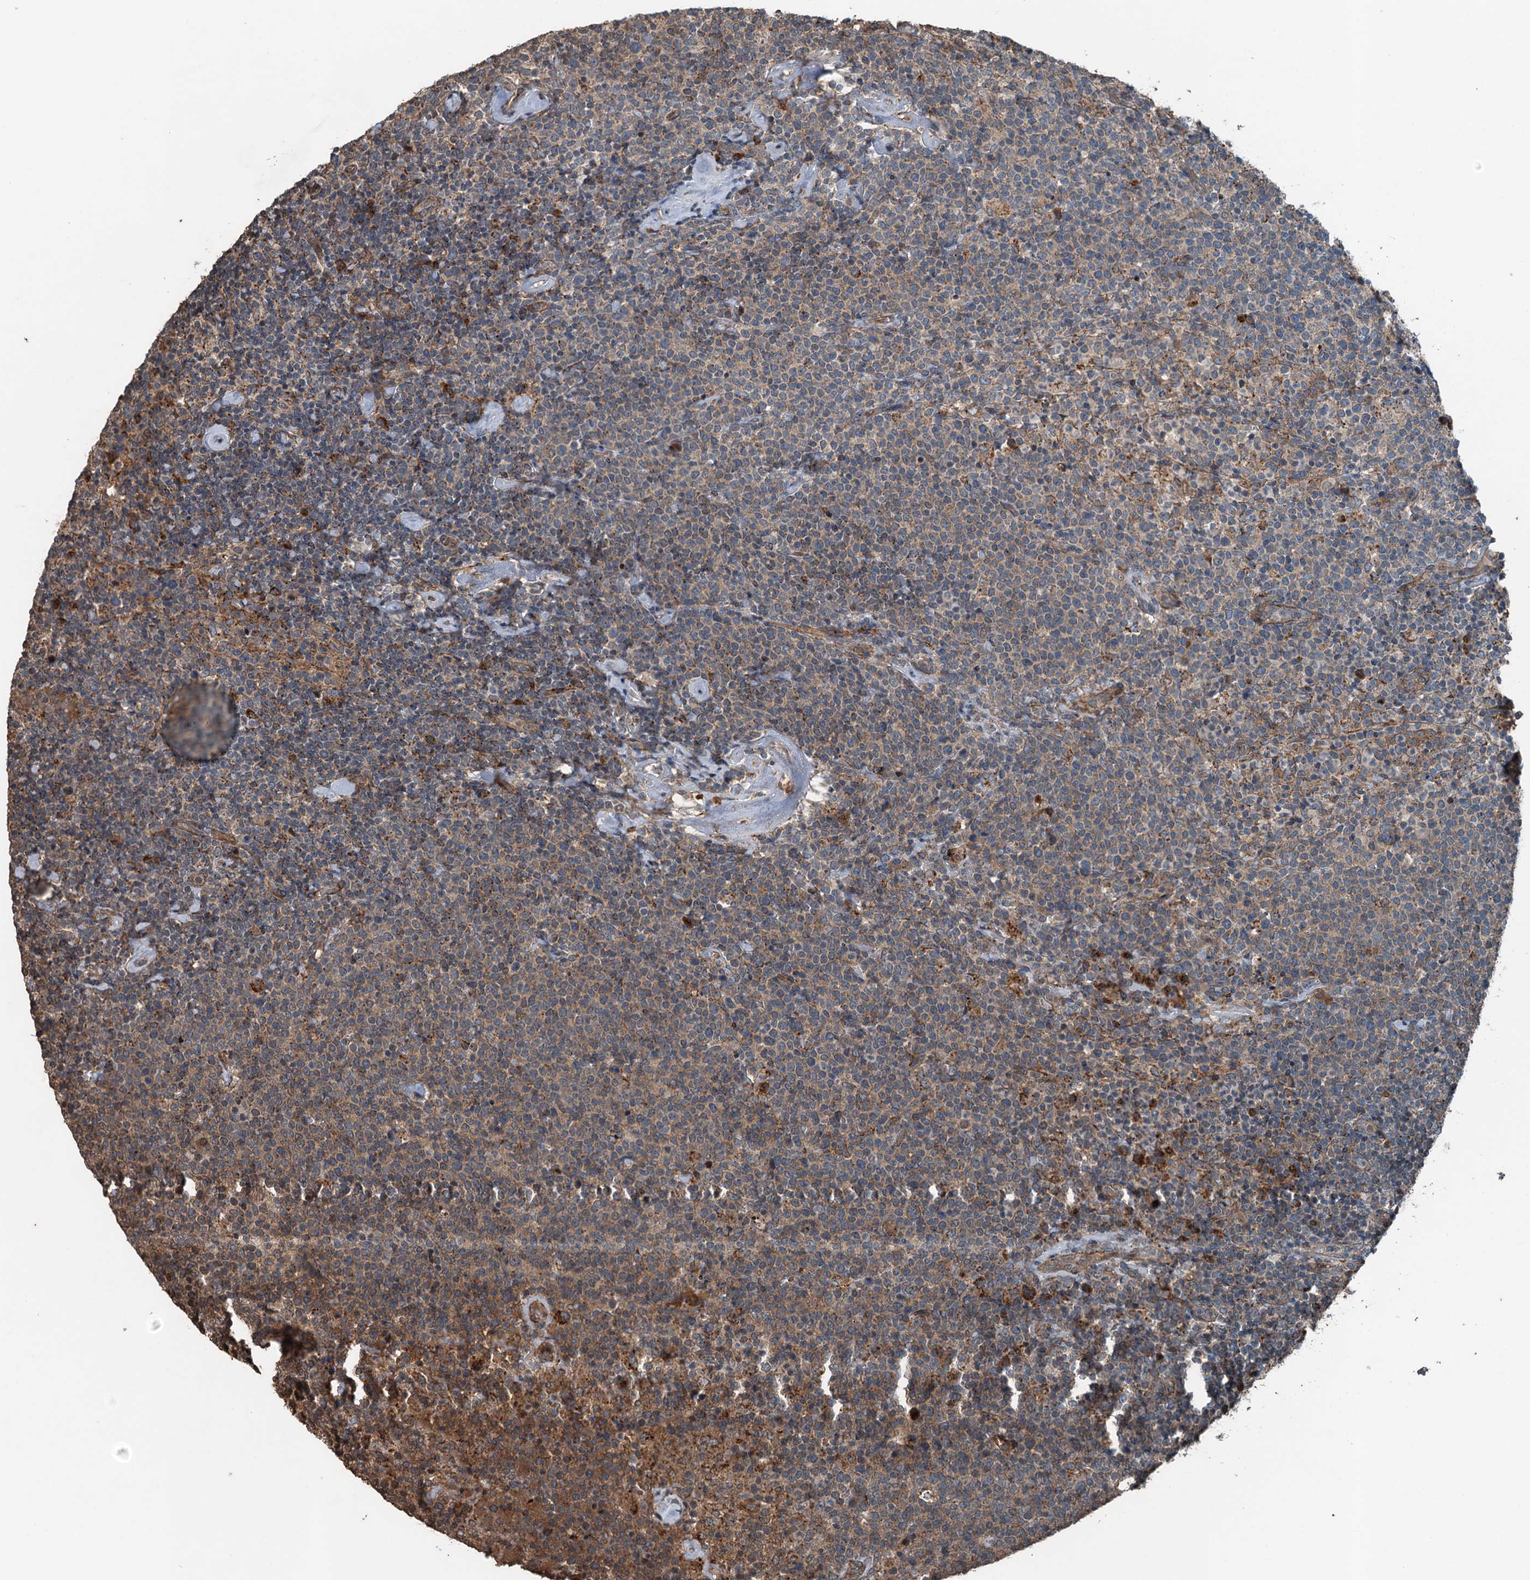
{"staining": {"intensity": "weak", "quantity": "25%-75%", "location": "cytoplasmic/membranous"}, "tissue": "lymphoma", "cell_type": "Tumor cells", "image_type": "cancer", "snomed": [{"axis": "morphology", "description": "Malignant lymphoma, non-Hodgkin's type, High grade"}, {"axis": "topography", "description": "Lymph node"}], "caption": "Immunohistochemistry (IHC) micrograph of neoplastic tissue: human lymphoma stained using immunohistochemistry demonstrates low levels of weak protein expression localized specifically in the cytoplasmic/membranous of tumor cells, appearing as a cytoplasmic/membranous brown color.", "gene": "TCTN1", "patient": {"sex": "male", "age": 61}}